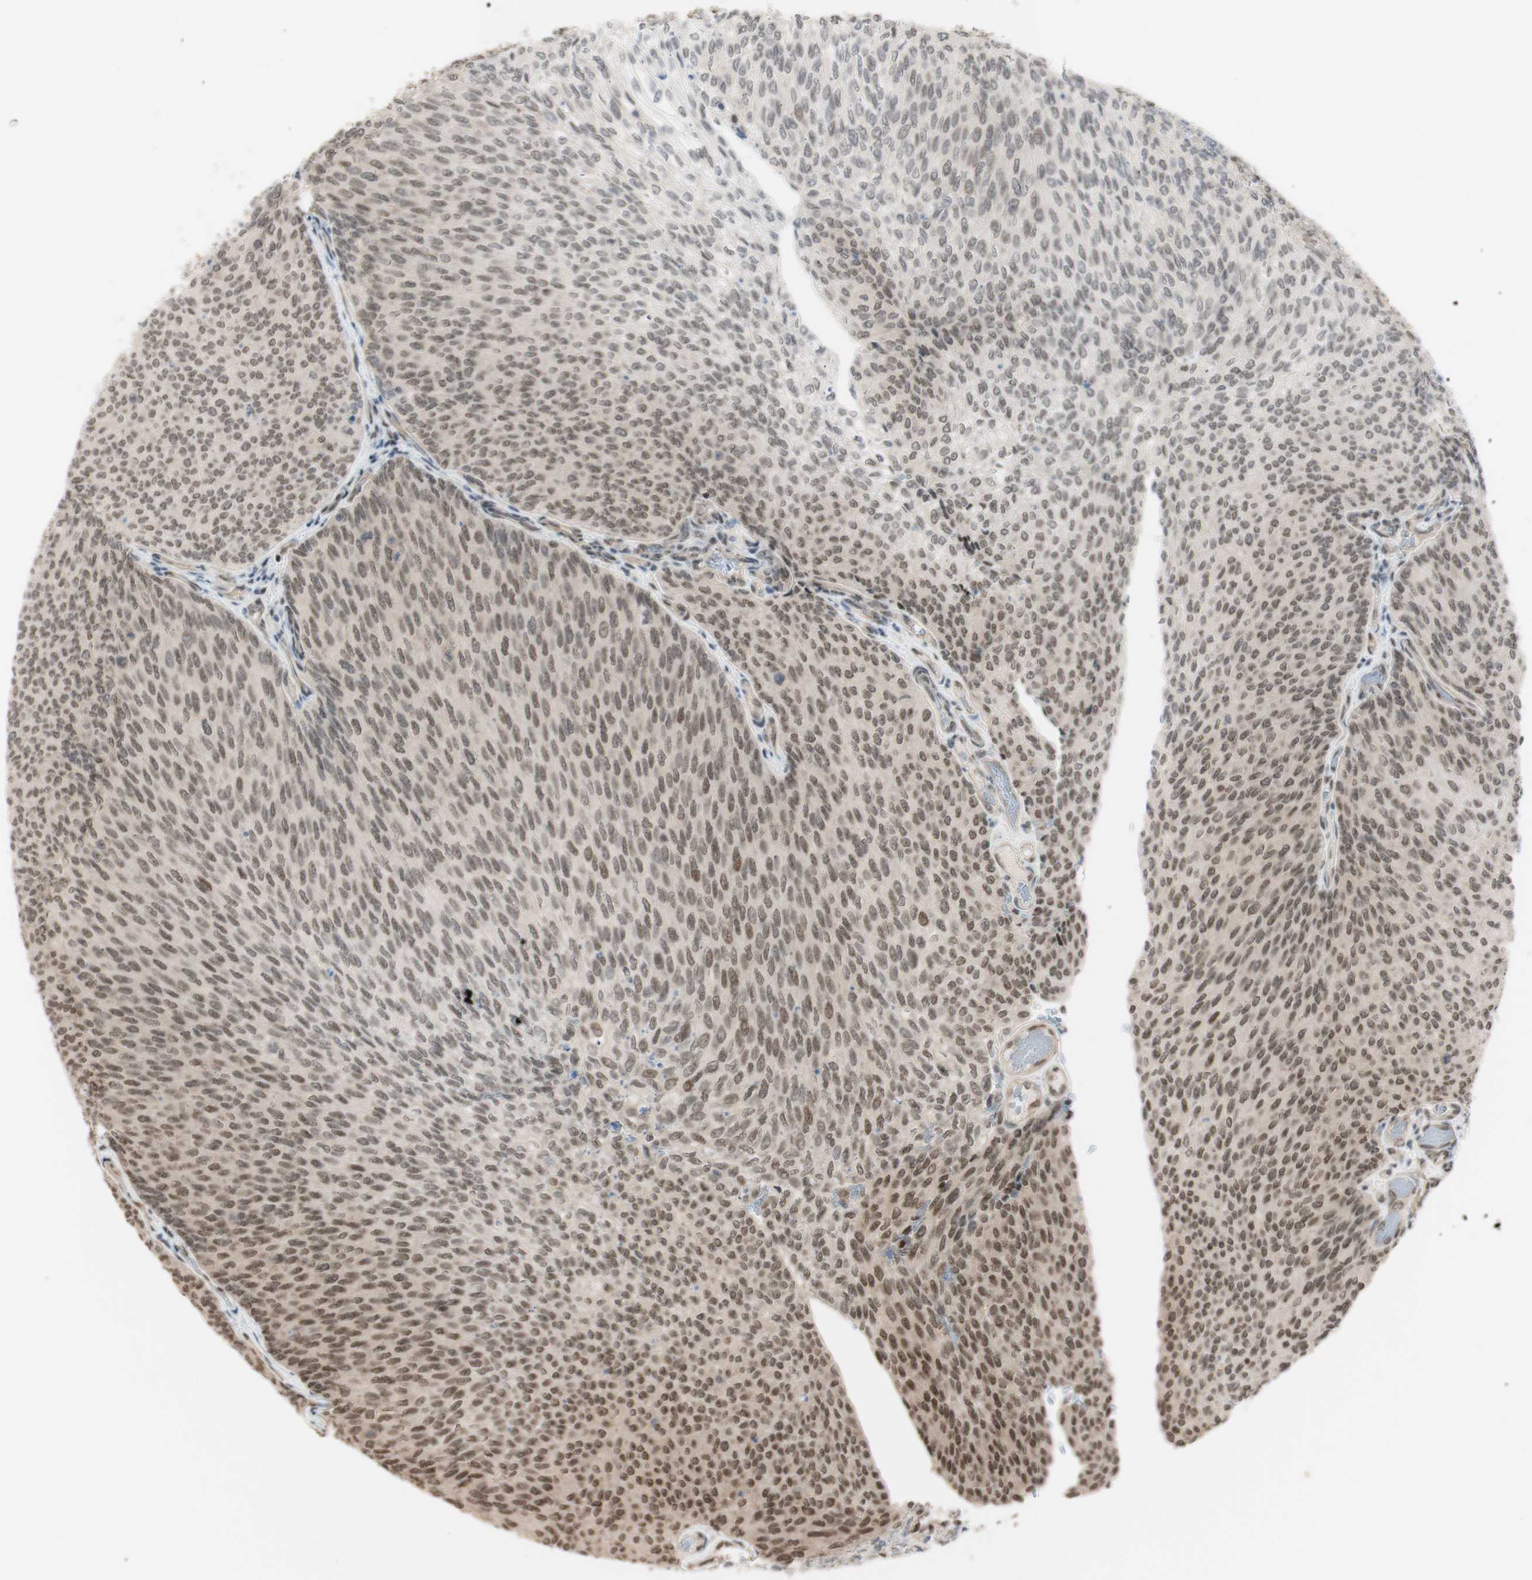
{"staining": {"intensity": "moderate", "quantity": "<25%", "location": "nuclear"}, "tissue": "urothelial cancer", "cell_type": "Tumor cells", "image_type": "cancer", "snomed": [{"axis": "morphology", "description": "Urothelial carcinoma, Low grade"}, {"axis": "topography", "description": "Urinary bladder"}], "caption": "Moderate nuclear expression for a protein is seen in about <25% of tumor cells of urothelial carcinoma (low-grade) using immunohistochemistry (IHC).", "gene": "SUFU", "patient": {"sex": "female", "age": 79}}